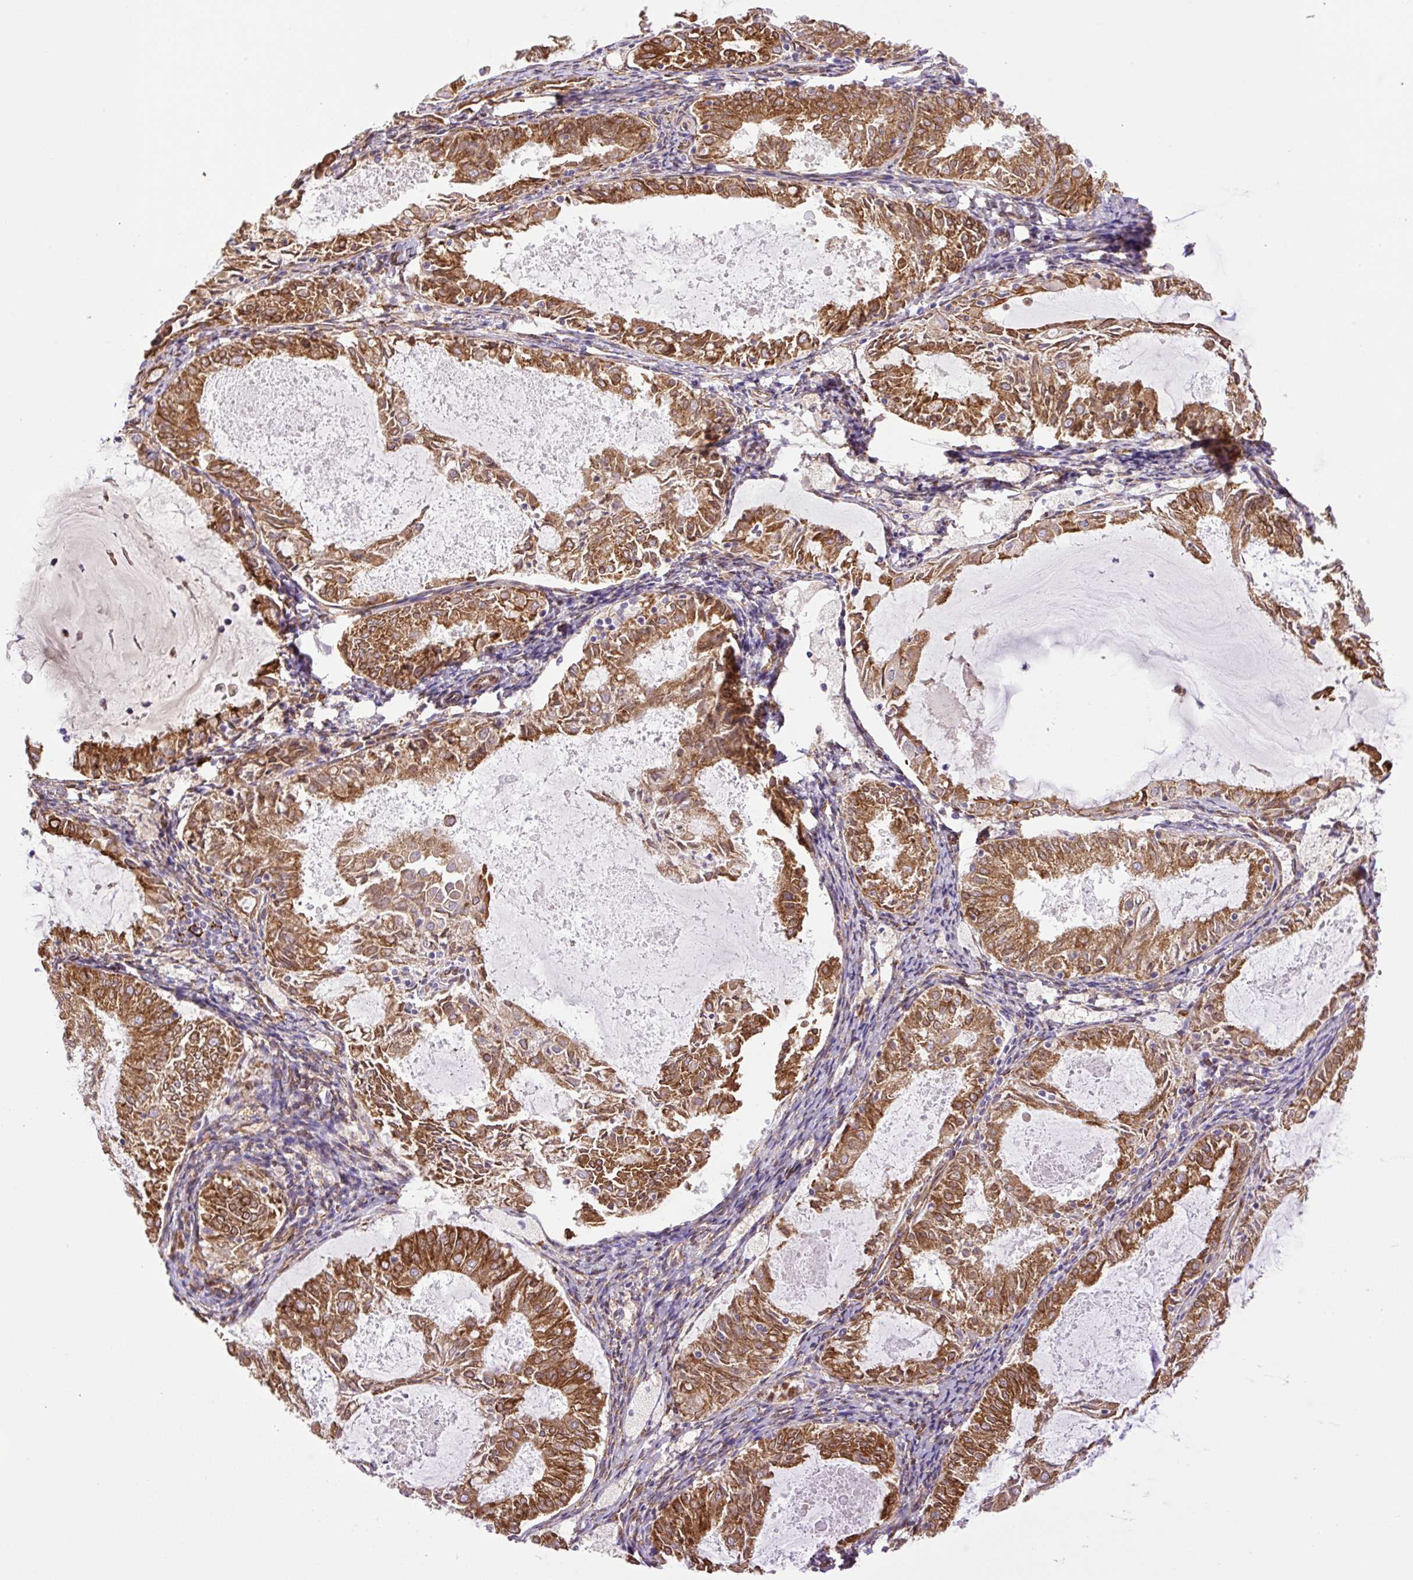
{"staining": {"intensity": "strong", "quantity": ">75%", "location": "cytoplasmic/membranous"}, "tissue": "endometrial cancer", "cell_type": "Tumor cells", "image_type": "cancer", "snomed": [{"axis": "morphology", "description": "Adenocarcinoma, NOS"}, {"axis": "topography", "description": "Endometrium"}], "caption": "A brown stain shows strong cytoplasmic/membranous positivity of a protein in human adenocarcinoma (endometrial) tumor cells.", "gene": "RAB30", "patient": {"sex": "female", "age": 57}}